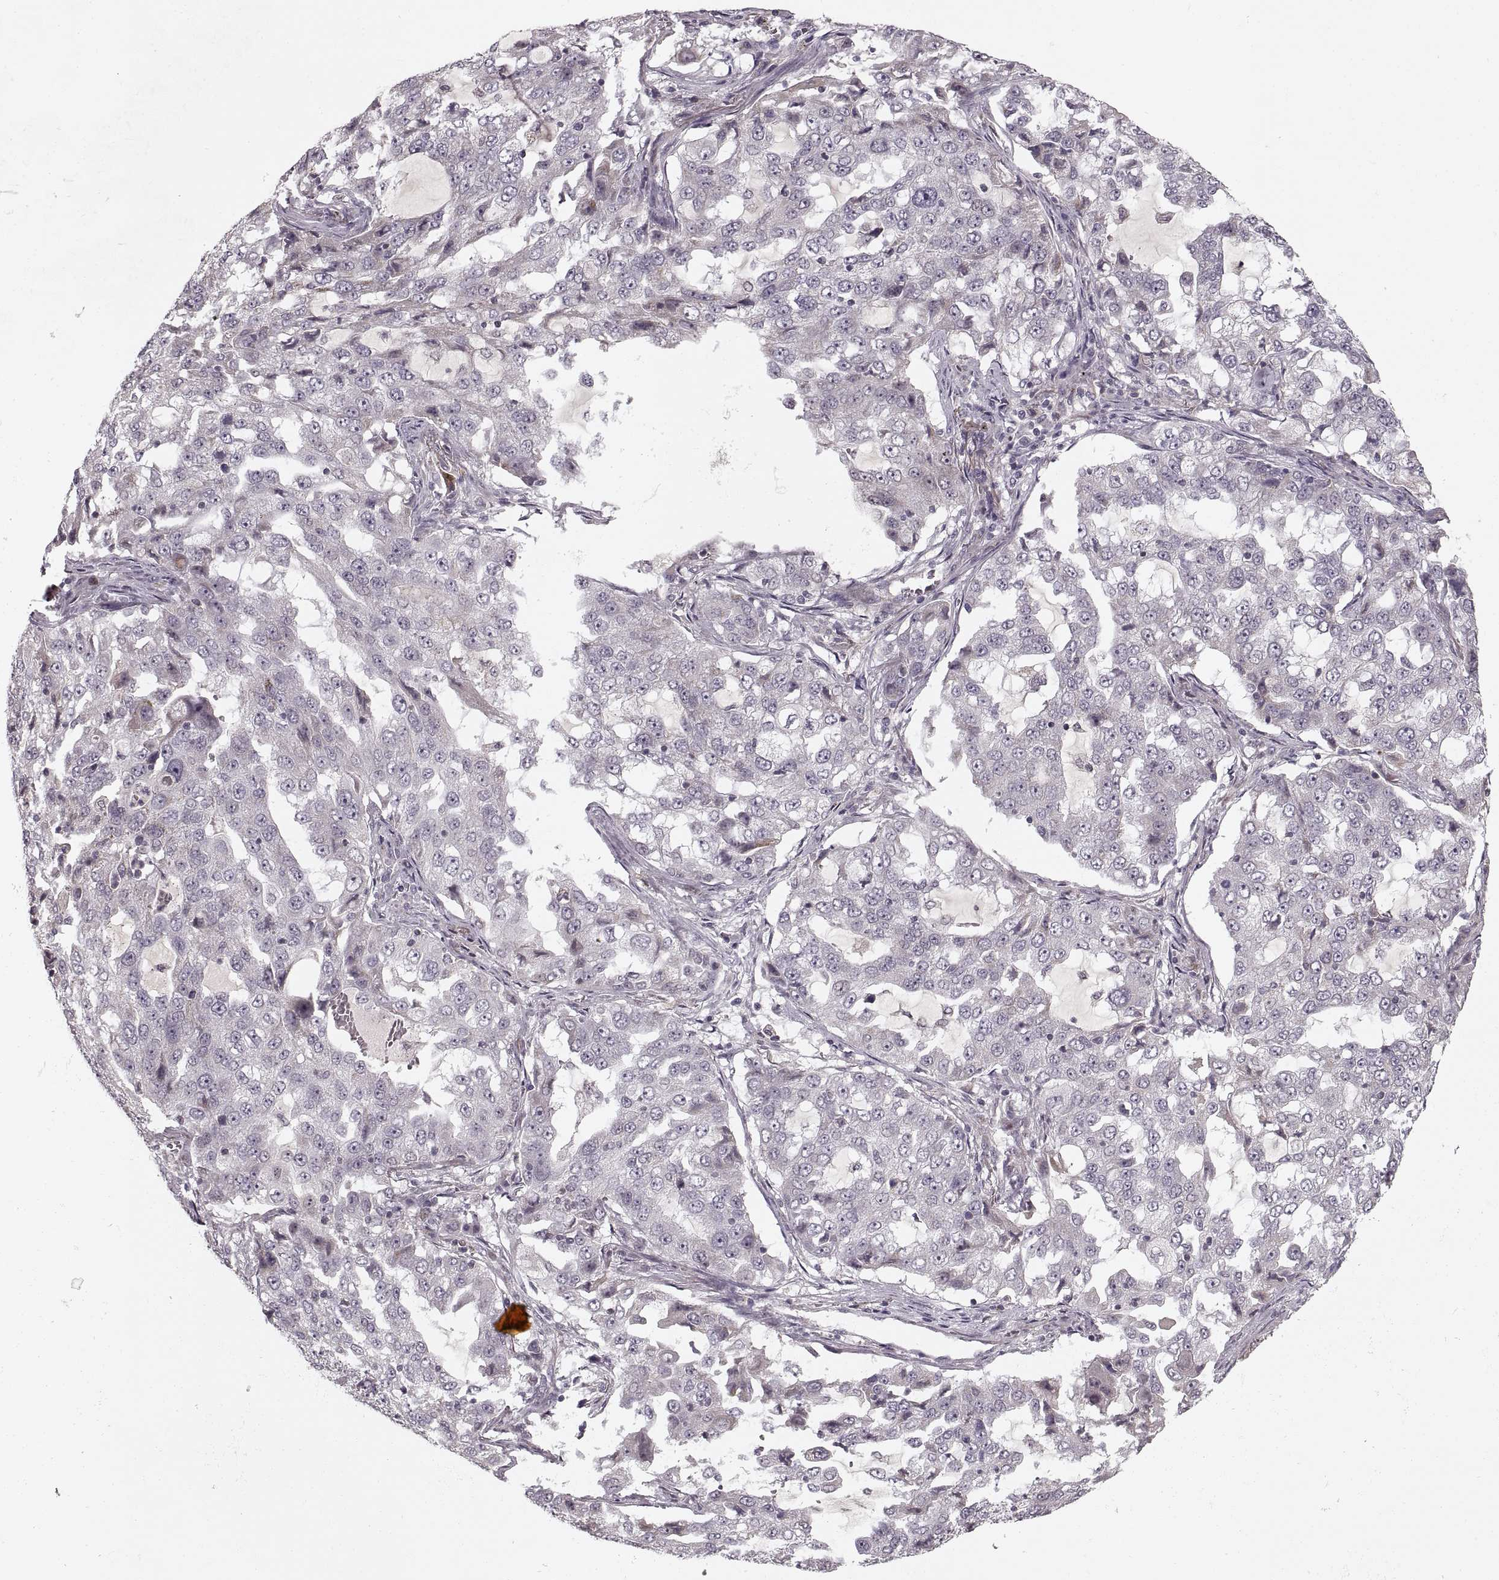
{"staining": {"intensity": "negative", "quantity": "none", "location": "none"}, "tissue": "lung cancer", "cell_type": "Tumor cells", "image_type": "cancer", "snomed": [{"axis": "morphology", "description": "Adenocarcinoma, NOS"}, {"axis": "topography", "description": "Lung"}], "caption": "A high-resolution photomicrograph shows IHC staining of lung cancer (adenocarcinoma), which demonstrates no significant expression in tumor cells.", "gene": "ASIC3", "patient": {"sex": "female", "age": 61}}